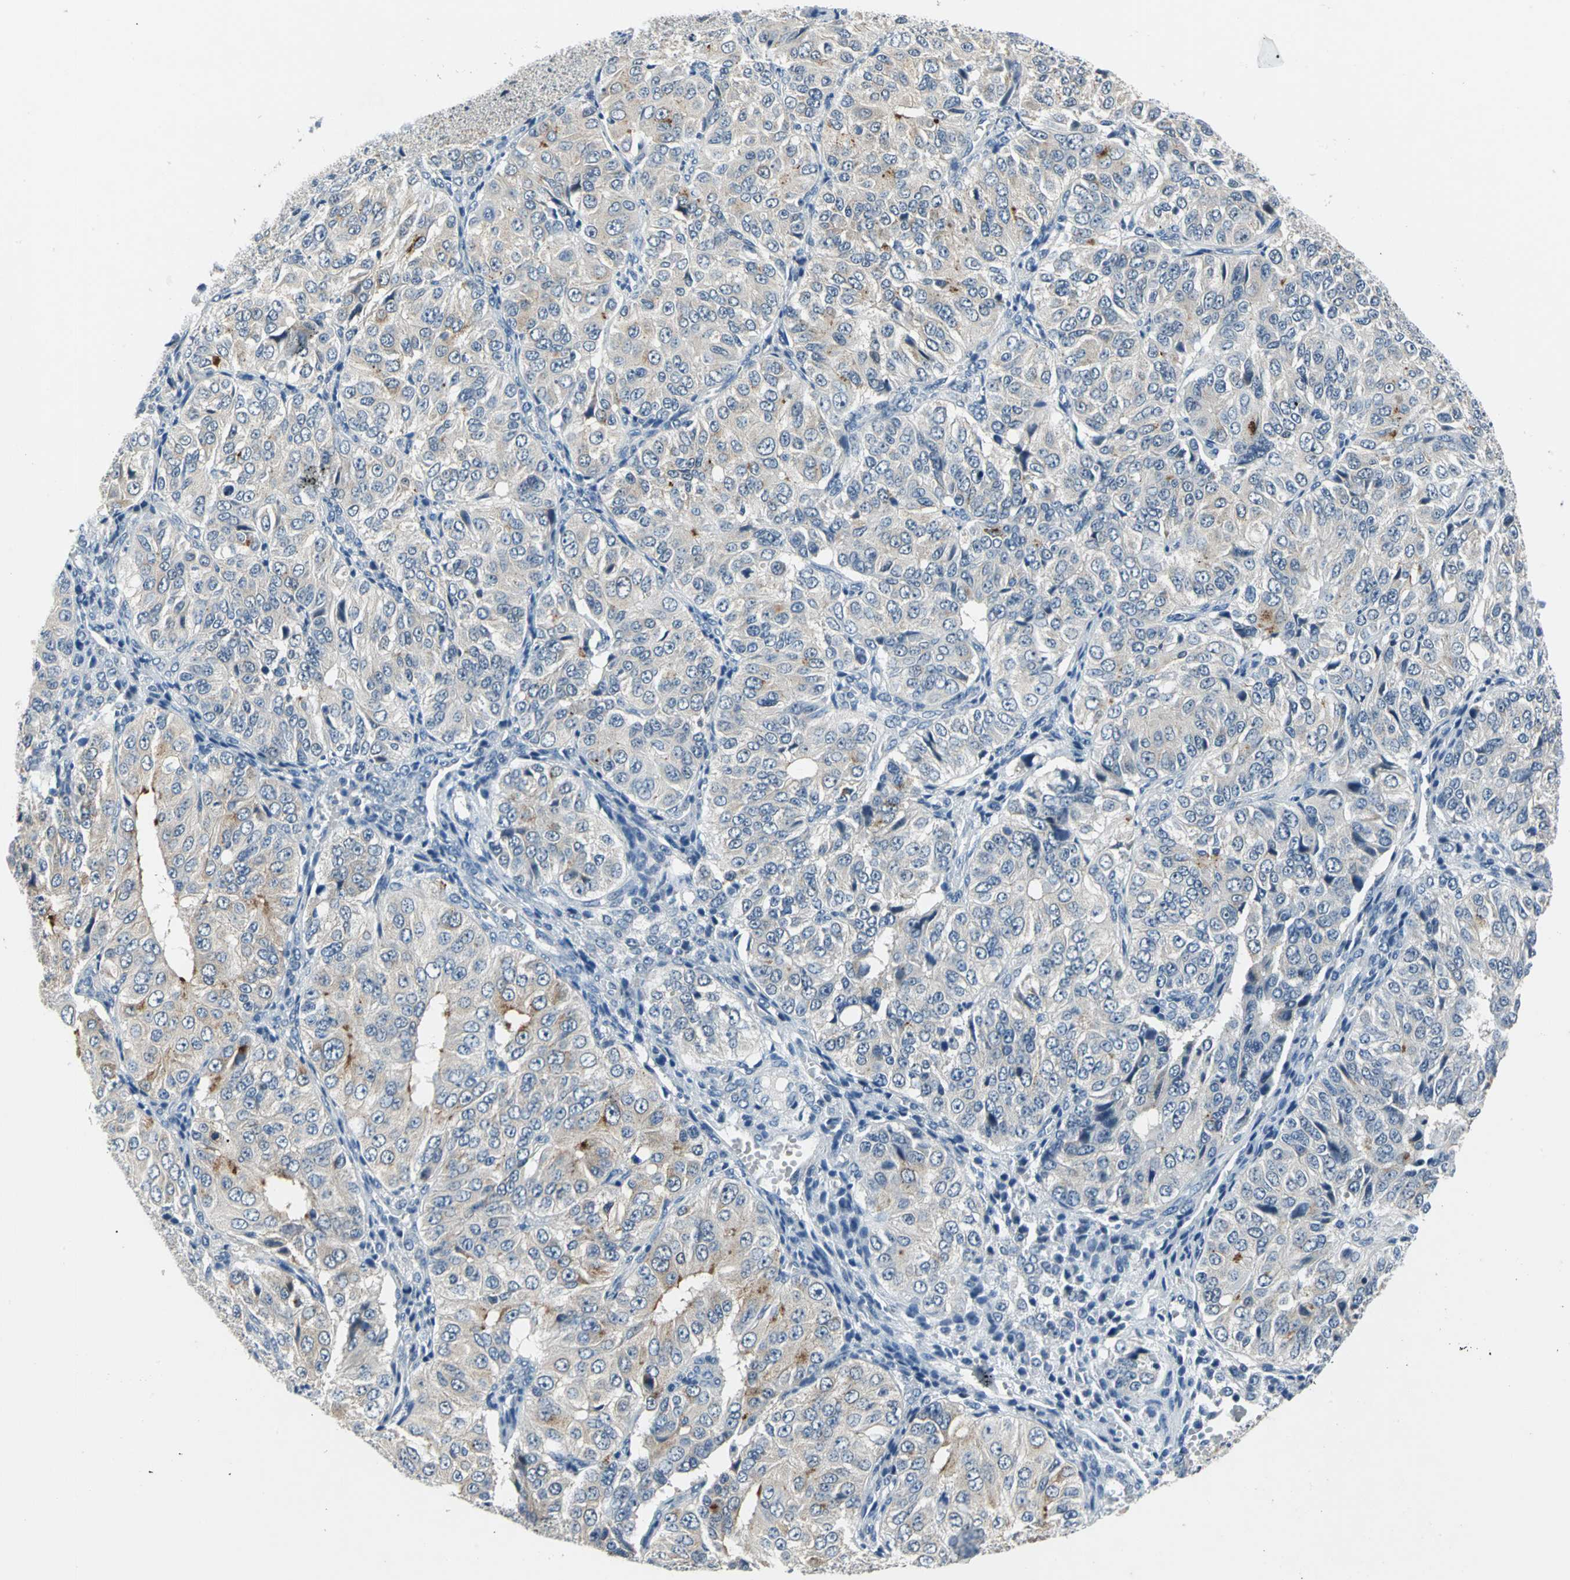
{"staining": {"intensity": "moderate", "quantity": "<25%", "location": "cytoplasmic/membranous"}, "tissue": "ovarian cancer", "cell_type": "Tumor cells", "image_type": "cancer", "snomed": [{"axis": "morphology", "description": "Carcinoma, endometroid"}, {"axis": "topography", "description": "Ovary"}], "caption": "IHC of ovarian endometroid carcinoma exhibits low levels of moderate cytoplasmic/membranous expression in about <25% of tumor cells. The staining was performed using DAB (3,3'-diaminobenzidine), with brown indicating positive protein expression. Nuclei are stained blue with hematoxylin.", "gene": "ZNF415", "patient": {"sex": "female", "age": 51}}